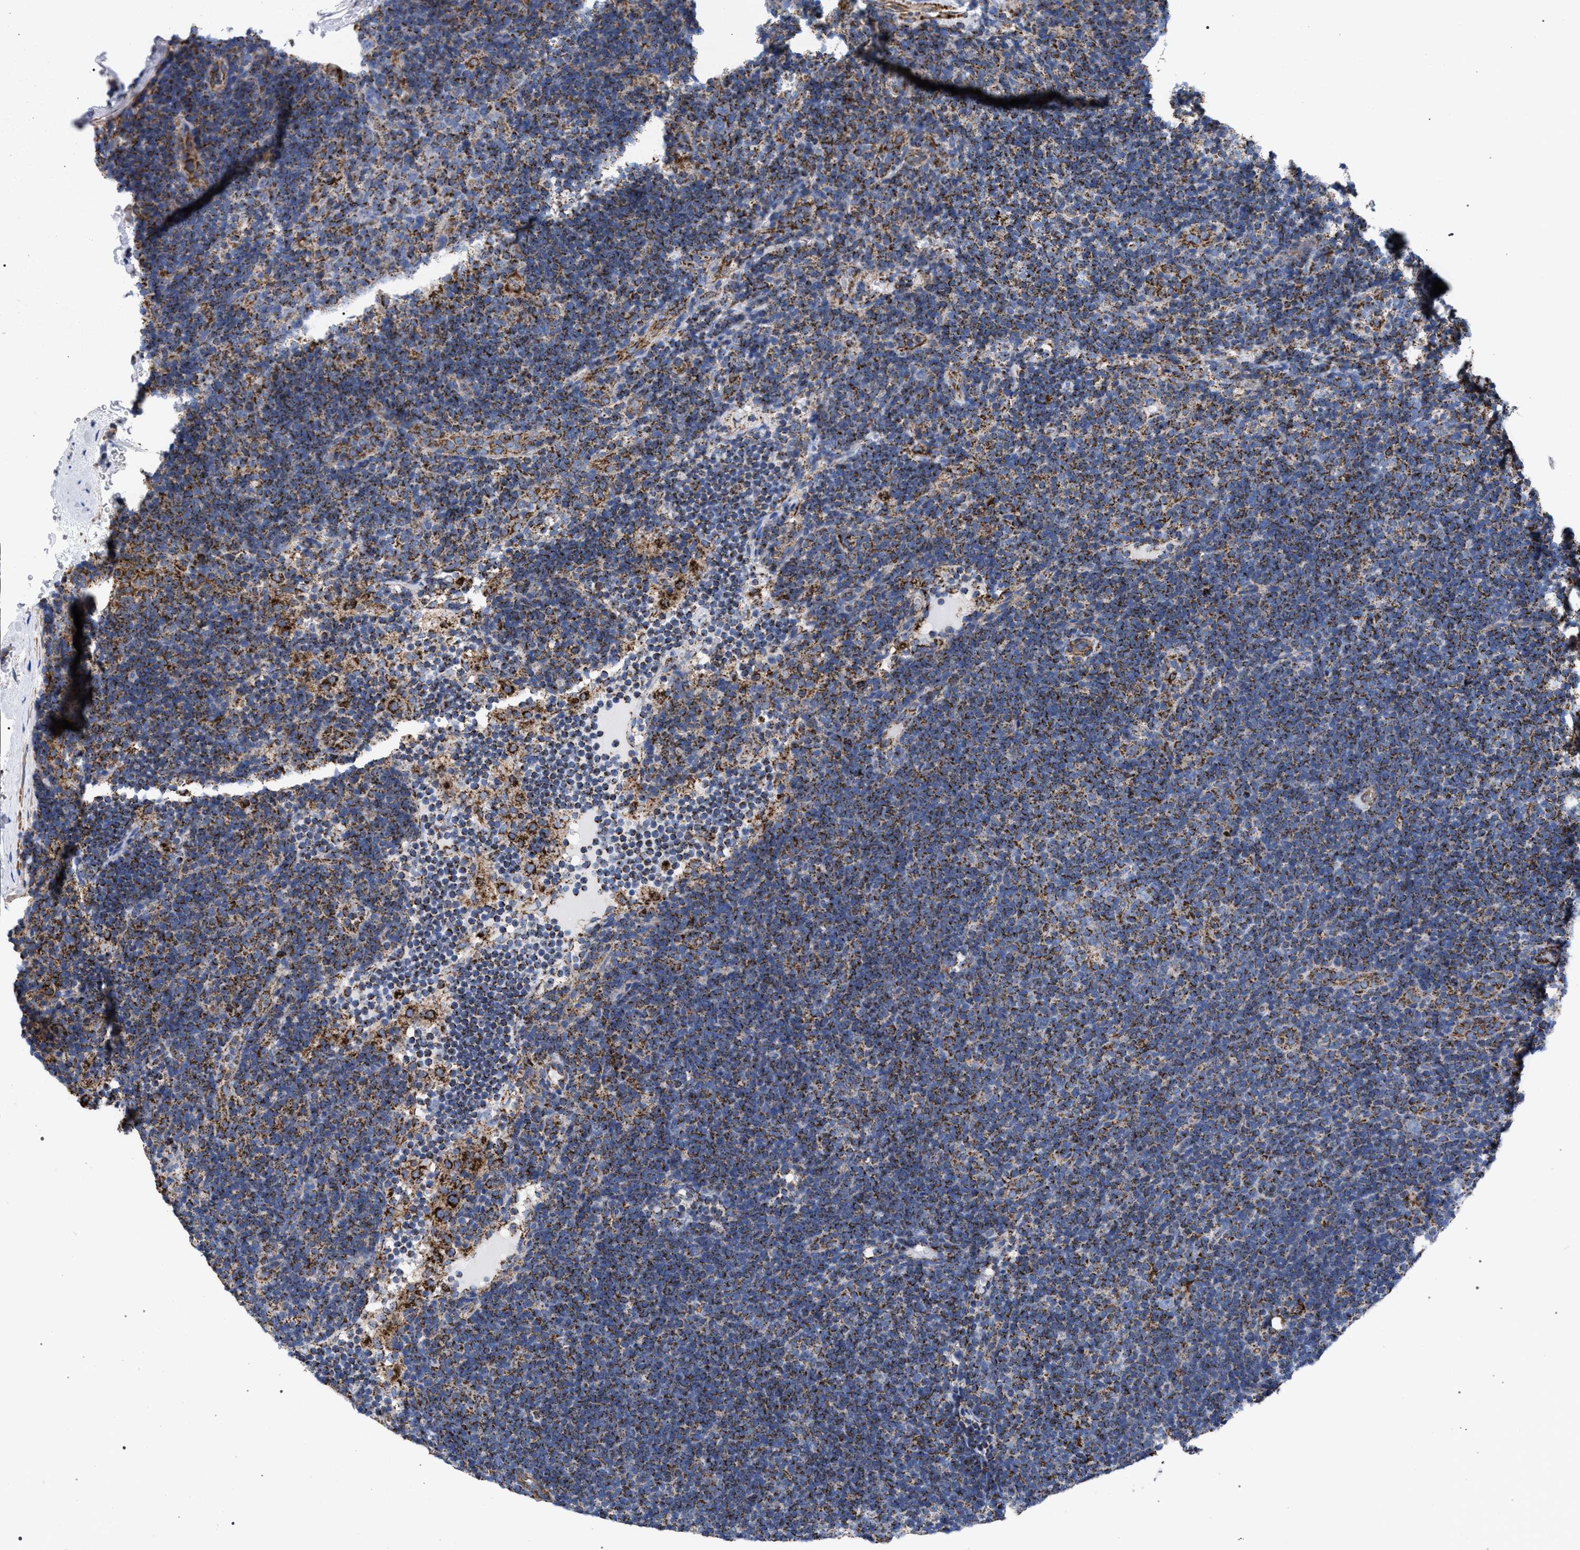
{"staining": {"intensity": "moderate", "quantity": "<25%", "location": "cytoplasmic/membranous"}, "tissue": "lymphoma", "cell_type": "Tumor cells", "image_type": "cancer", "snomed": [{"axis": "morphology", "description": "Hodgkin's disease, NOS"}, {"axis": "topography", "description": "Lymph node"}], "caption": "DAB (3,3'-diaminobenzidine) immunohistochemical staining of human Hodgkin's disease displays moderate cytoplasmic/membranous protein positivity in approximately <25% of tumor cells.", "gene": "ACADS", "patient": {"sex": "female", "age": 57}}